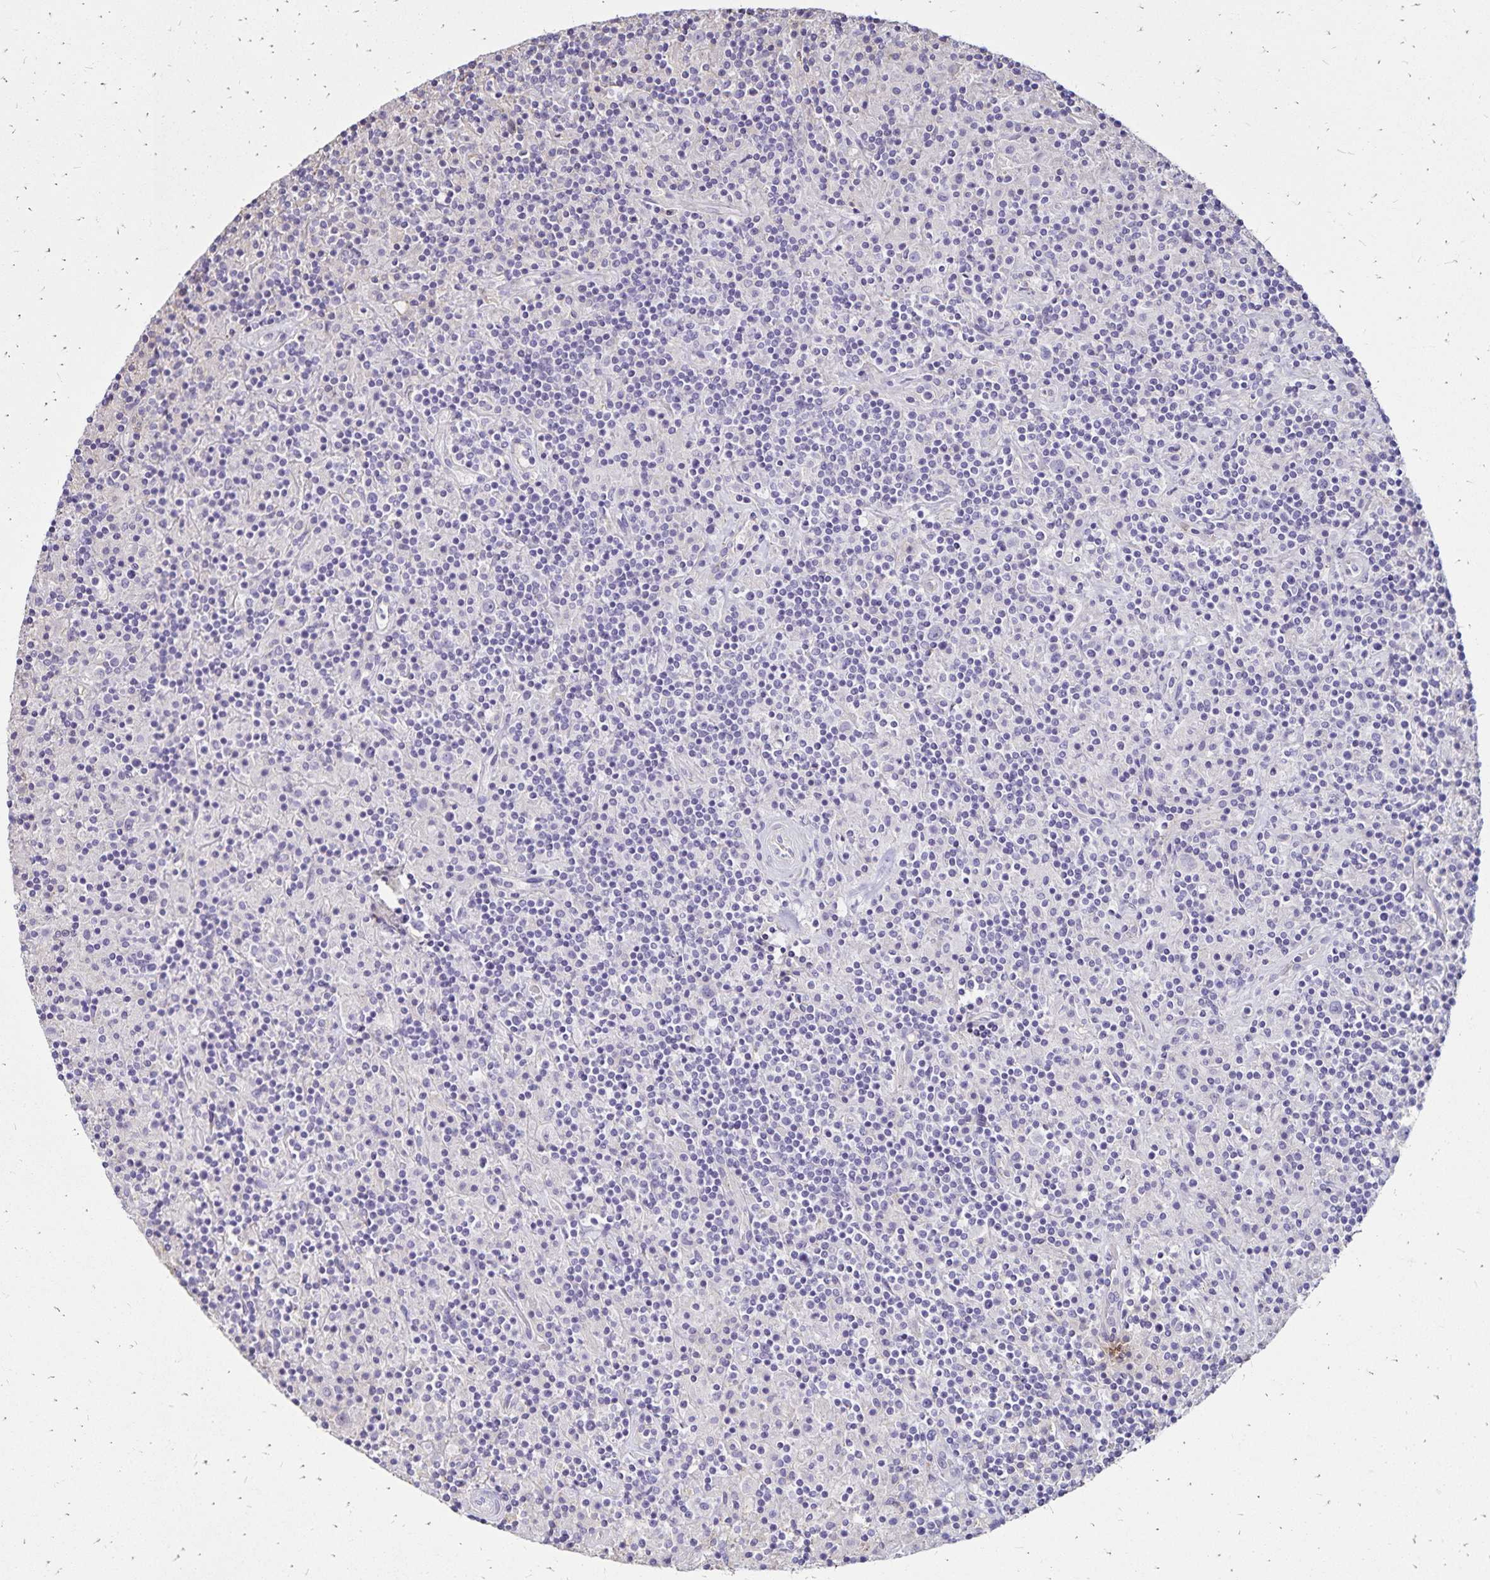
{"staining": {"intensity": "negative", "quantity": "none", "location": "none"}, "tissue": "lymphoma", "cell_type": "Tumor cells", "image_type": "cancer", "snomed": [{"axis": "morphology", "description": "Hodgkin's disease, NOS"}, {"axis": "topography", "description": "Lymph node"}], "caption": "Immunohistochemistry of human lymphoma displays no positivity in tumor cells. (Immunohistochemistry, brightfield microscopy, high magnification).", "gene": "KISS1", "patient": {"sex": "male", "age": 70}}